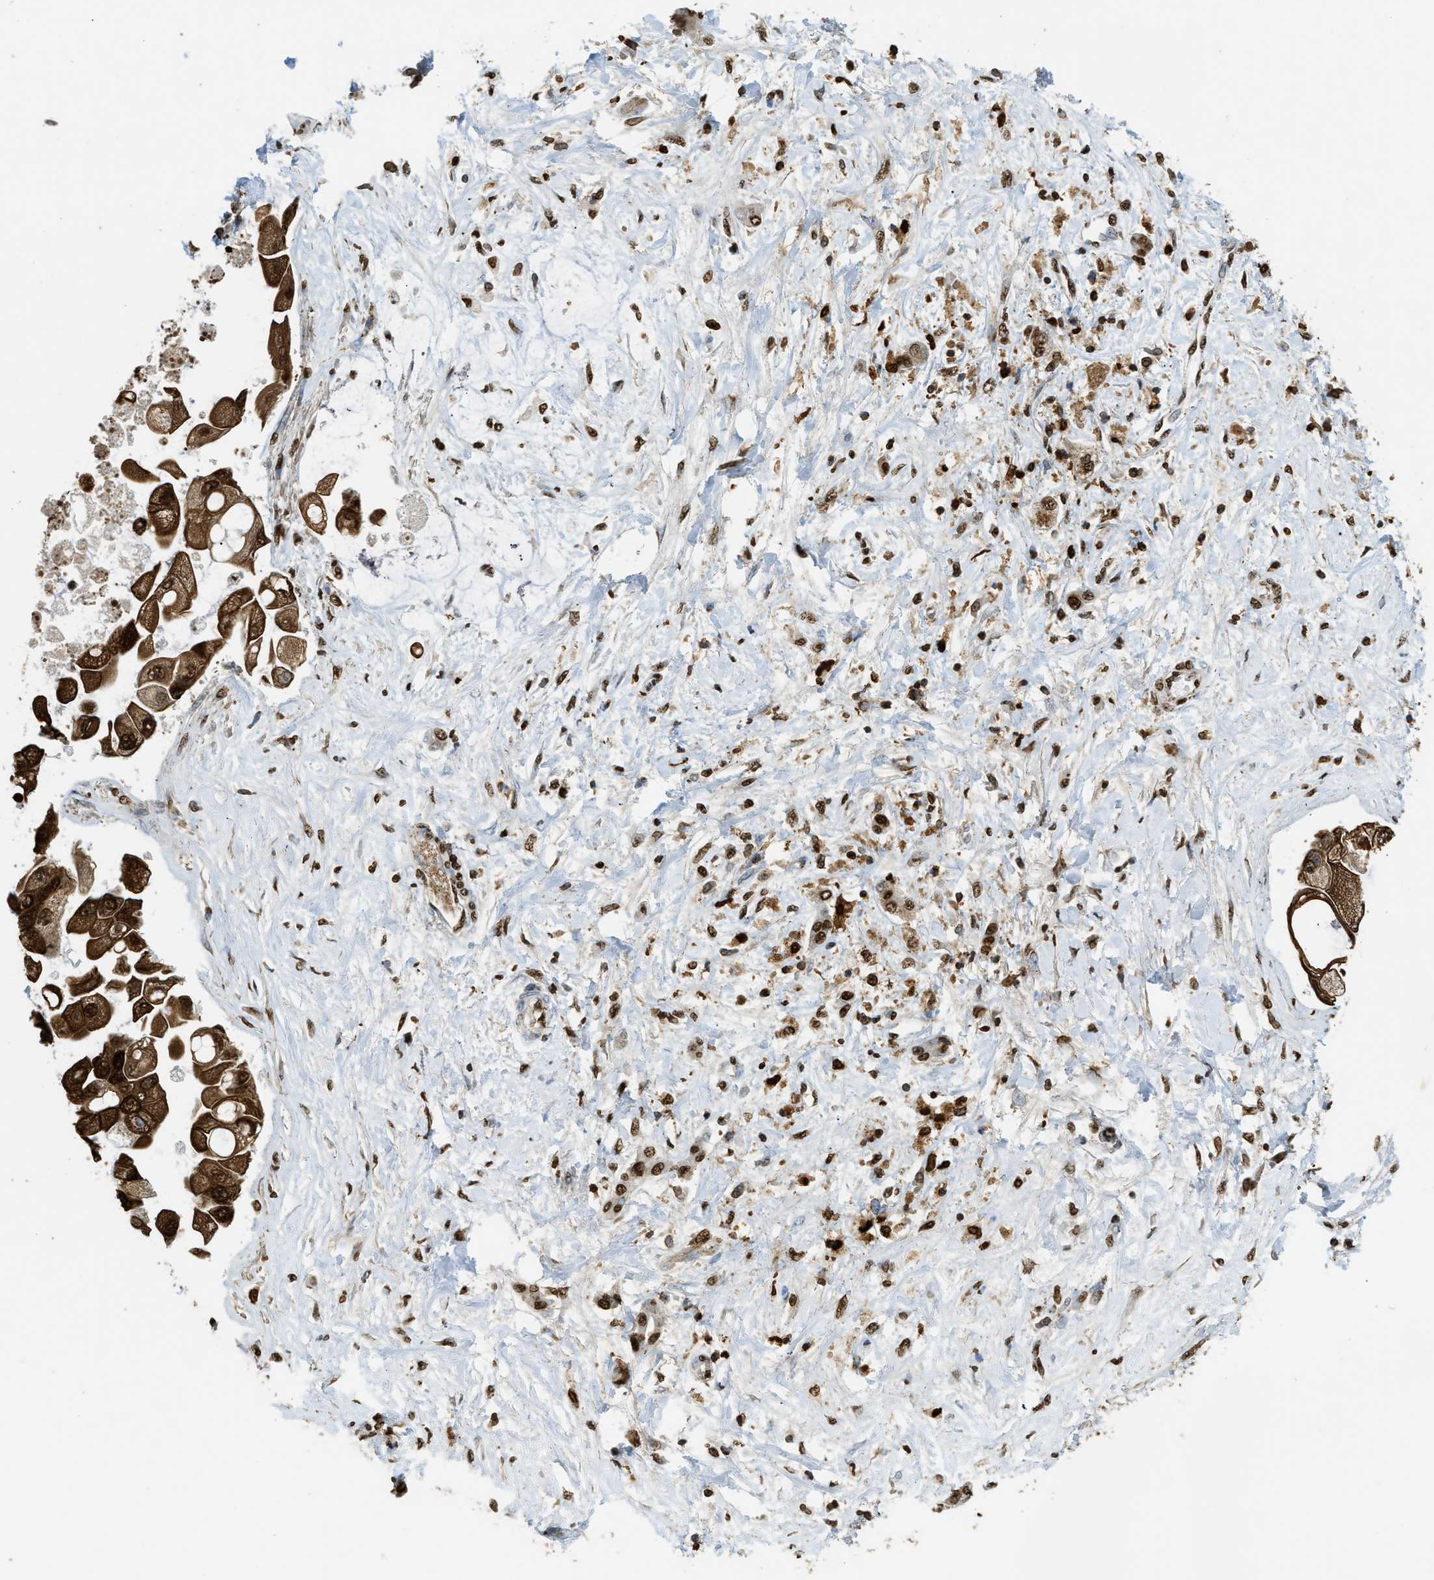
{"staining": {"intensity": "strong", "quantity": ">75%", "location": "cytoplasmic/membranous,nuclear"}, "tissue": "liver cancer", "cell_type": "Tumor cells", "image_type": "cancer", "snomed": [{"axis": "morphology", "description": "Cholangiocarcinoma"}, {"axis": "topography", "description": "Liver"}], "caption": "DAB (3,3'-diaminobenzidine) immunohistochemical staining of human liver cancer exhibits strong cytoplasmic/membranous and nuclear protein staining in about >75% of tumor cells.", "gene": "NR5A2", "patient": {"sex": "male", "age": 50}}